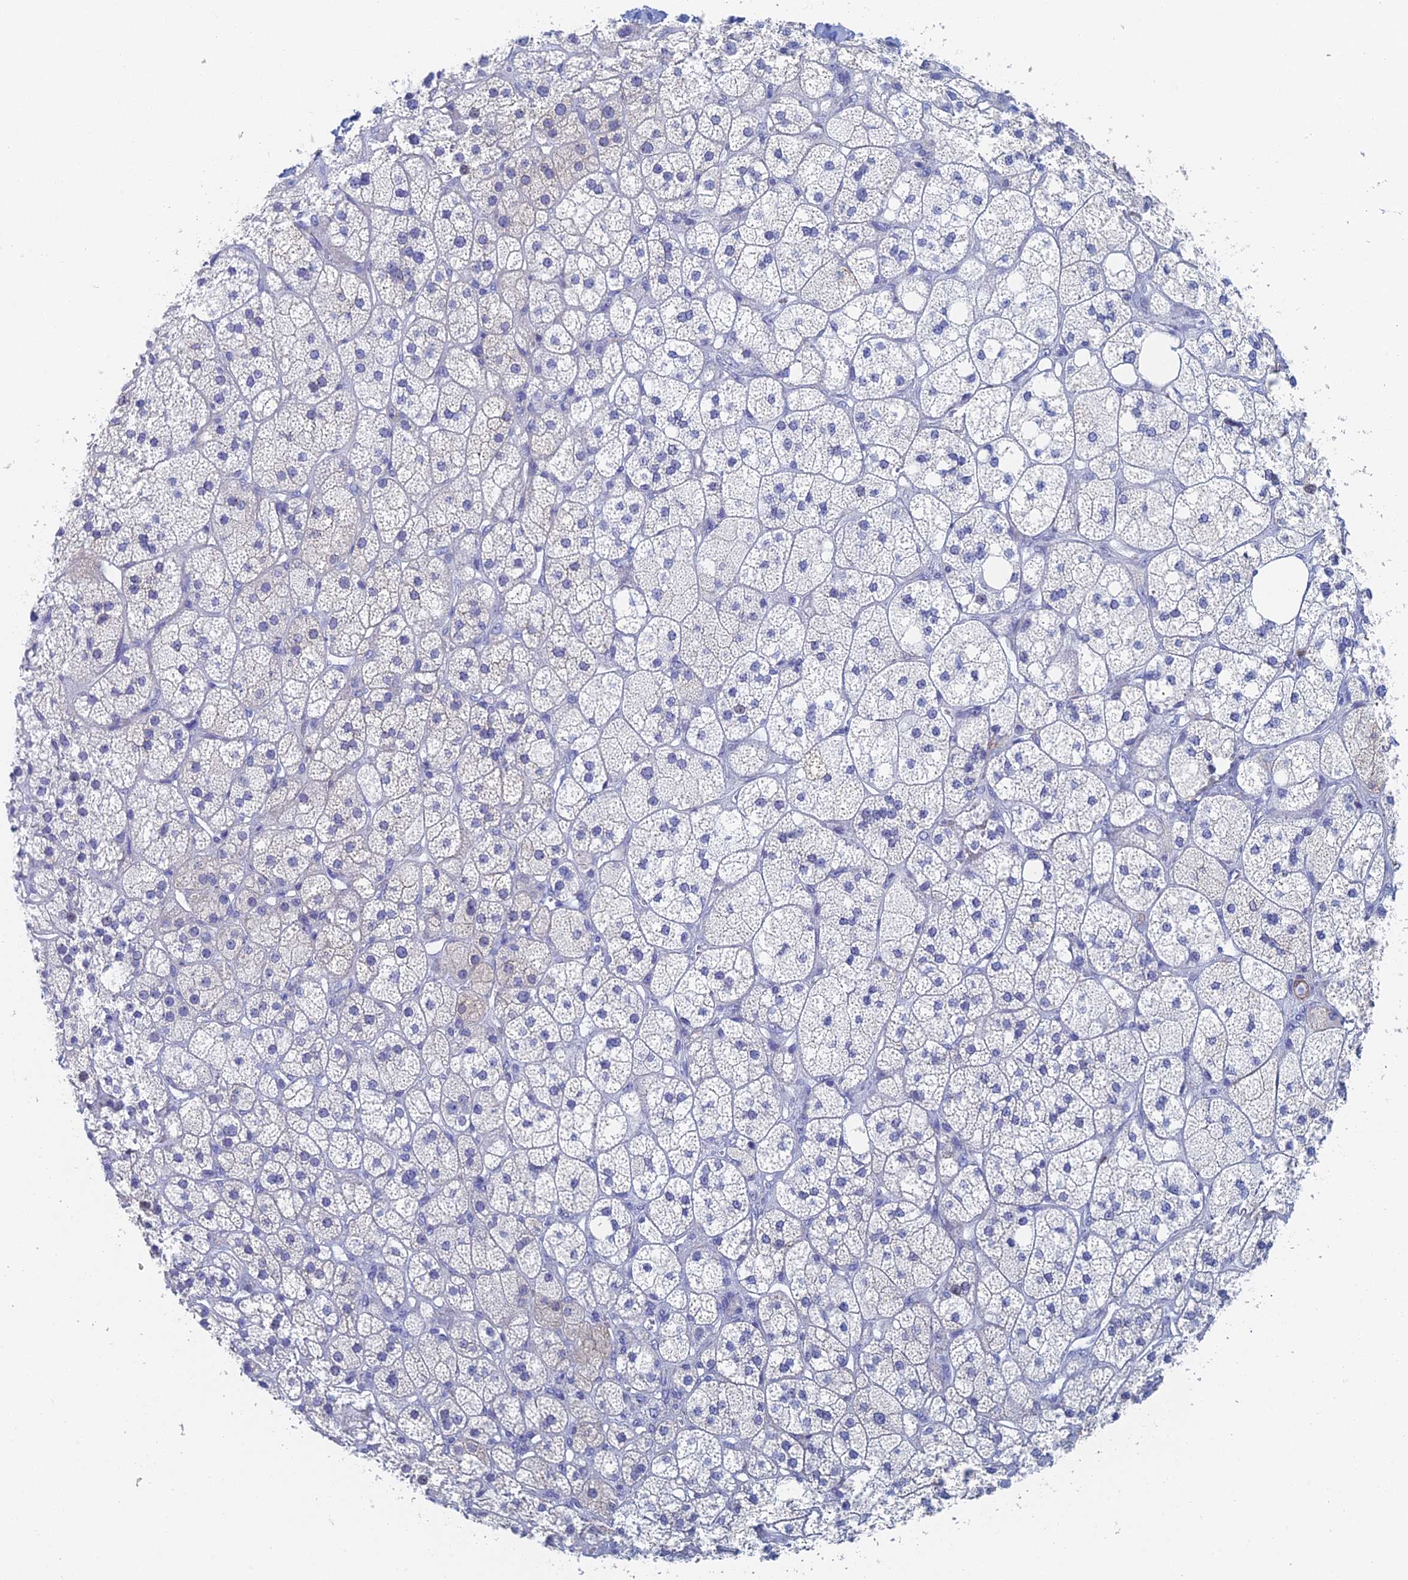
{"staining": {"intensity": "negative", "quantity": "none", "location": "none"}, "tissue": "adrenal gland", "cell_type": "Glandular cells", "image_type": "normal", "snomed": [{"axis": "morphology", "description": "Normal tissue, NOS"}, {"axis": "topography", "description": "Adrenal gland"}], "caption": "Histopathology image shows no protein expression in glandular cells of benign adrenal gland.", "gene": "KCNK18", "patient": {"sex": "male", "age": 61}}